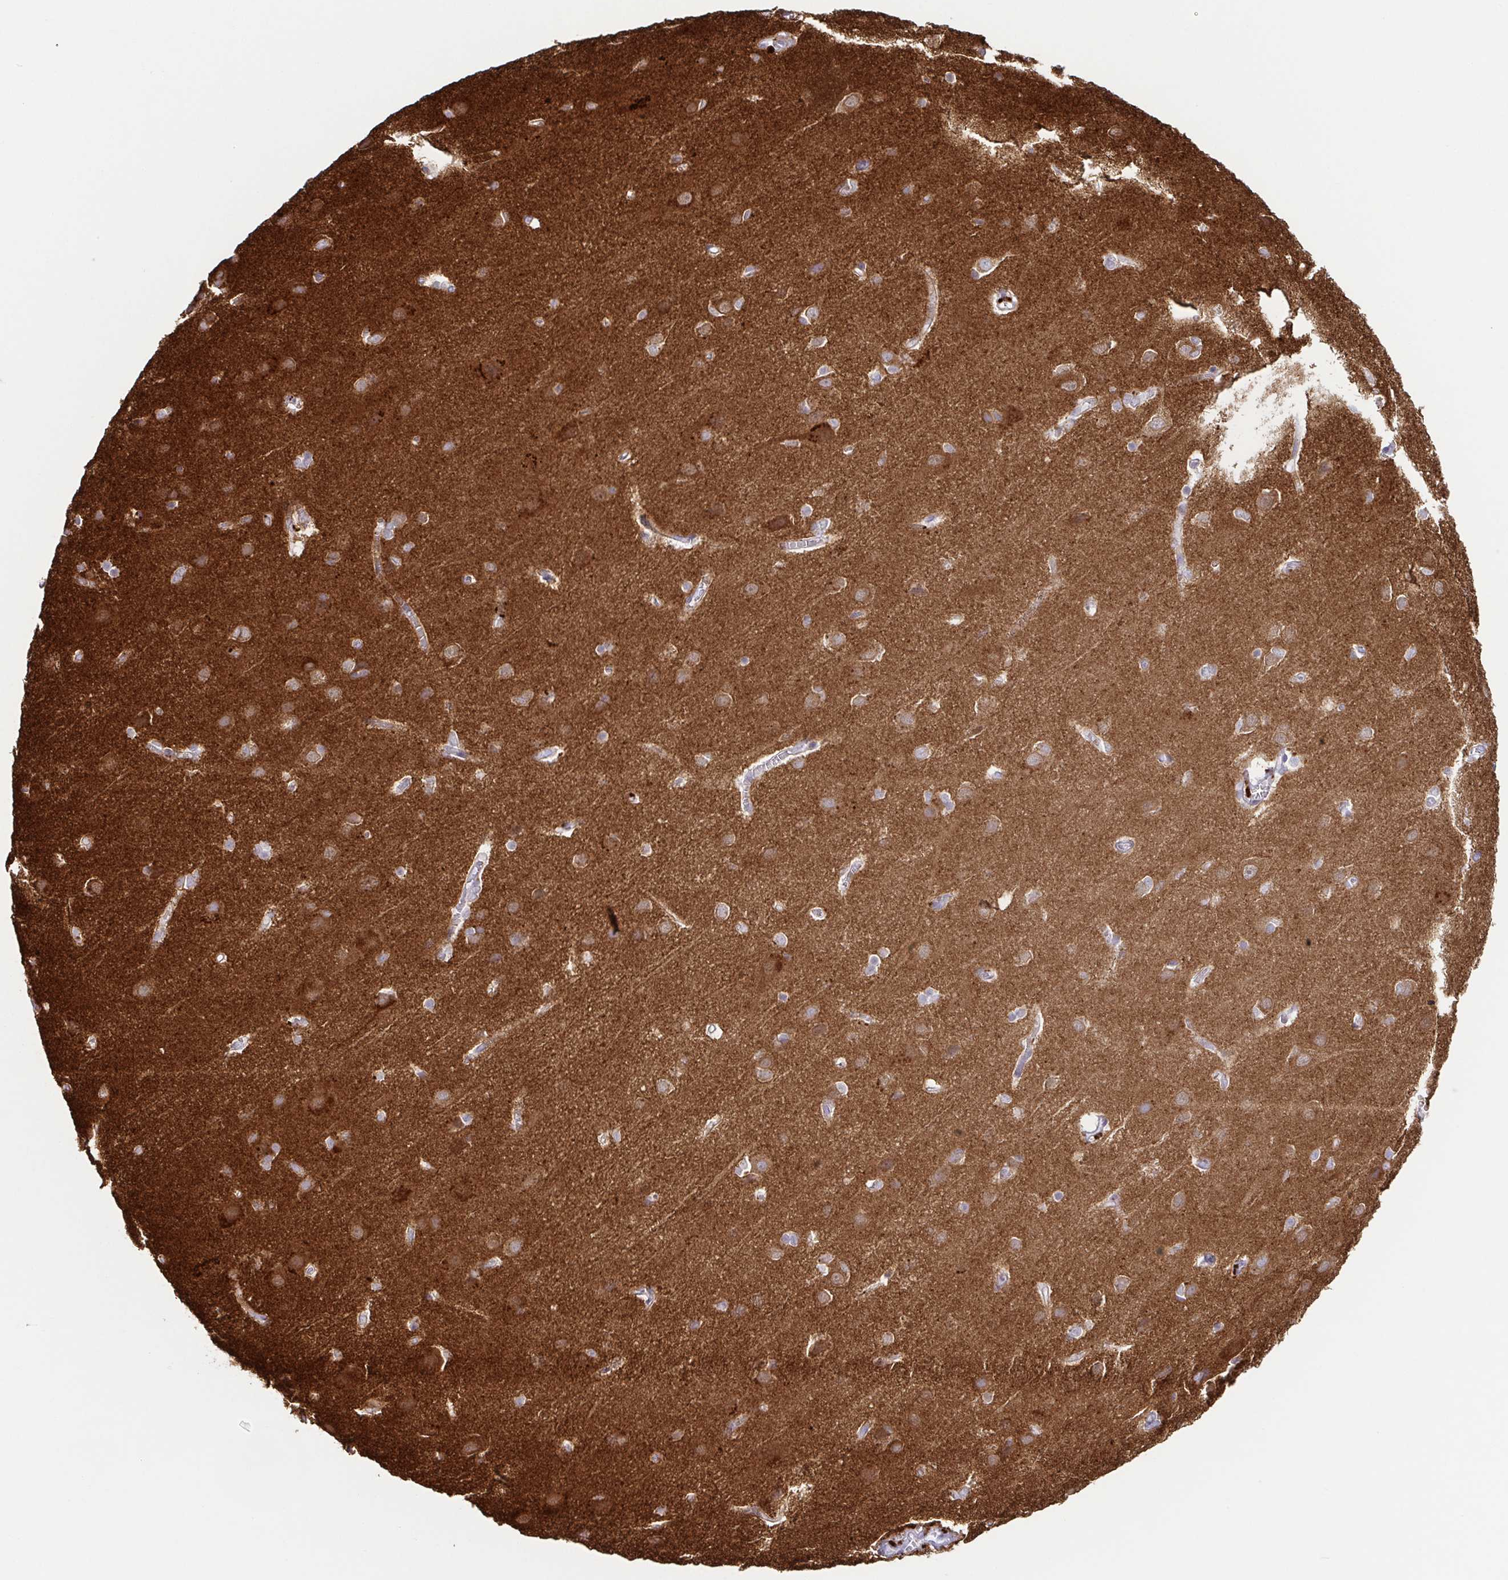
{"staining": {"intensity": "negative", "quantity": "none", "location": "none"}, "tissue": "cerebral cortex", "cell_type": "Endothelial cells", "image_type": "normal", "snomed": [{"axis": "morphology", "description": "Normal tissue, NOS"}, {"axis": "topography", "description": "Cerebral cortex"}], "caption": "DAB (3,3'-diaminobenzidine) immunohistochemical staining of benign cerebral cortex displays no significant positivity in endothelial cells.", "gene": "ATP6V1G2", "patient": {"sex": "male", "age": 37}}